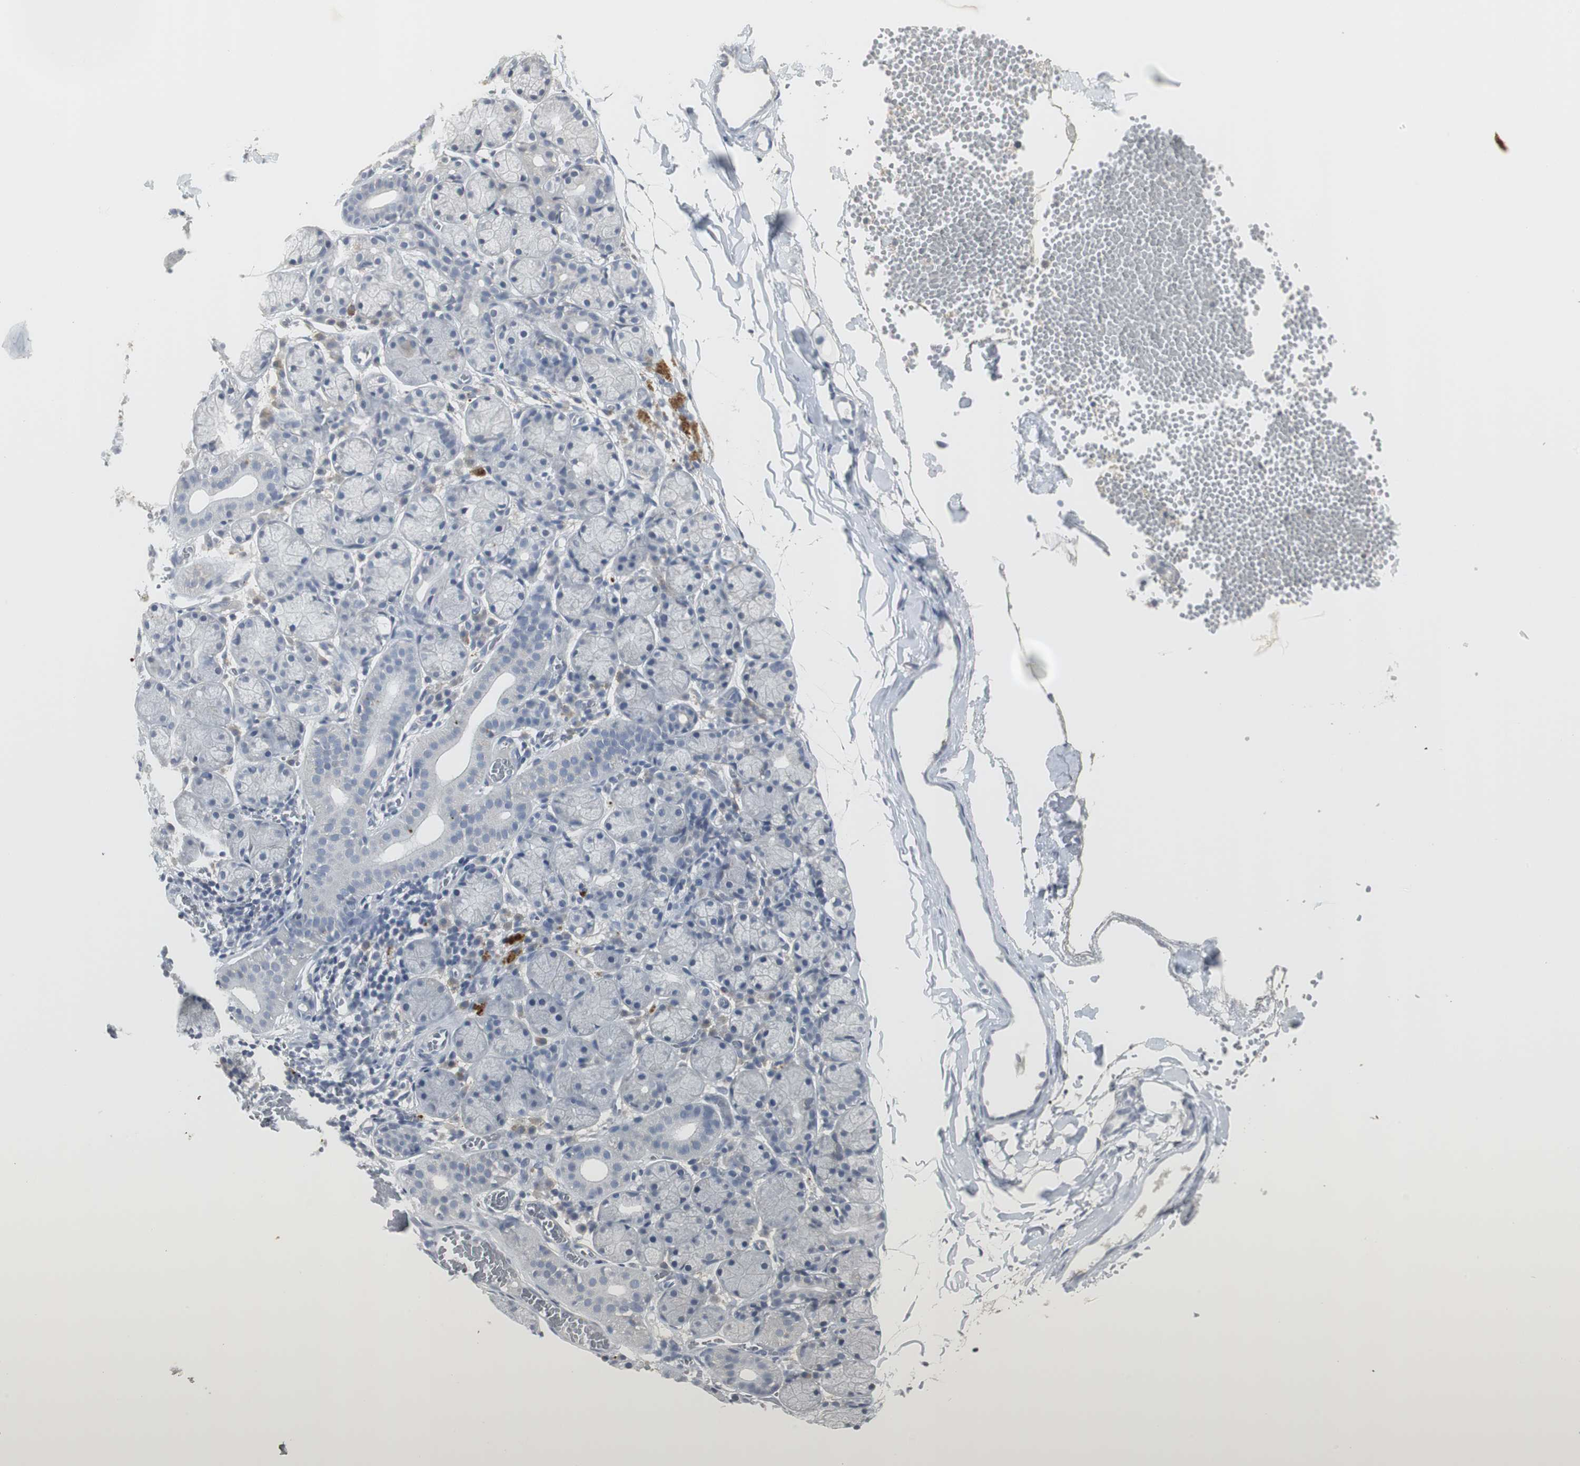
{"staining": {"intensity": "negative", "quantity": "none", "location": "none"}, "tissue": "salivary gland", "cell_type": "Glandular cells", "image_type": "normal", "snomed": [{"axis": "morphology", "description": "Normal tissue, NOS"}, {"axis": "topography", "description": "Salivary gland"}], "caption": "Glandular cells are negative for protein expression in unremarkable human salivary gland. (DAB immunohistochemistry, high magnification).", "gene": "PI15", "patient": {"sex": "female", "age": 24}}